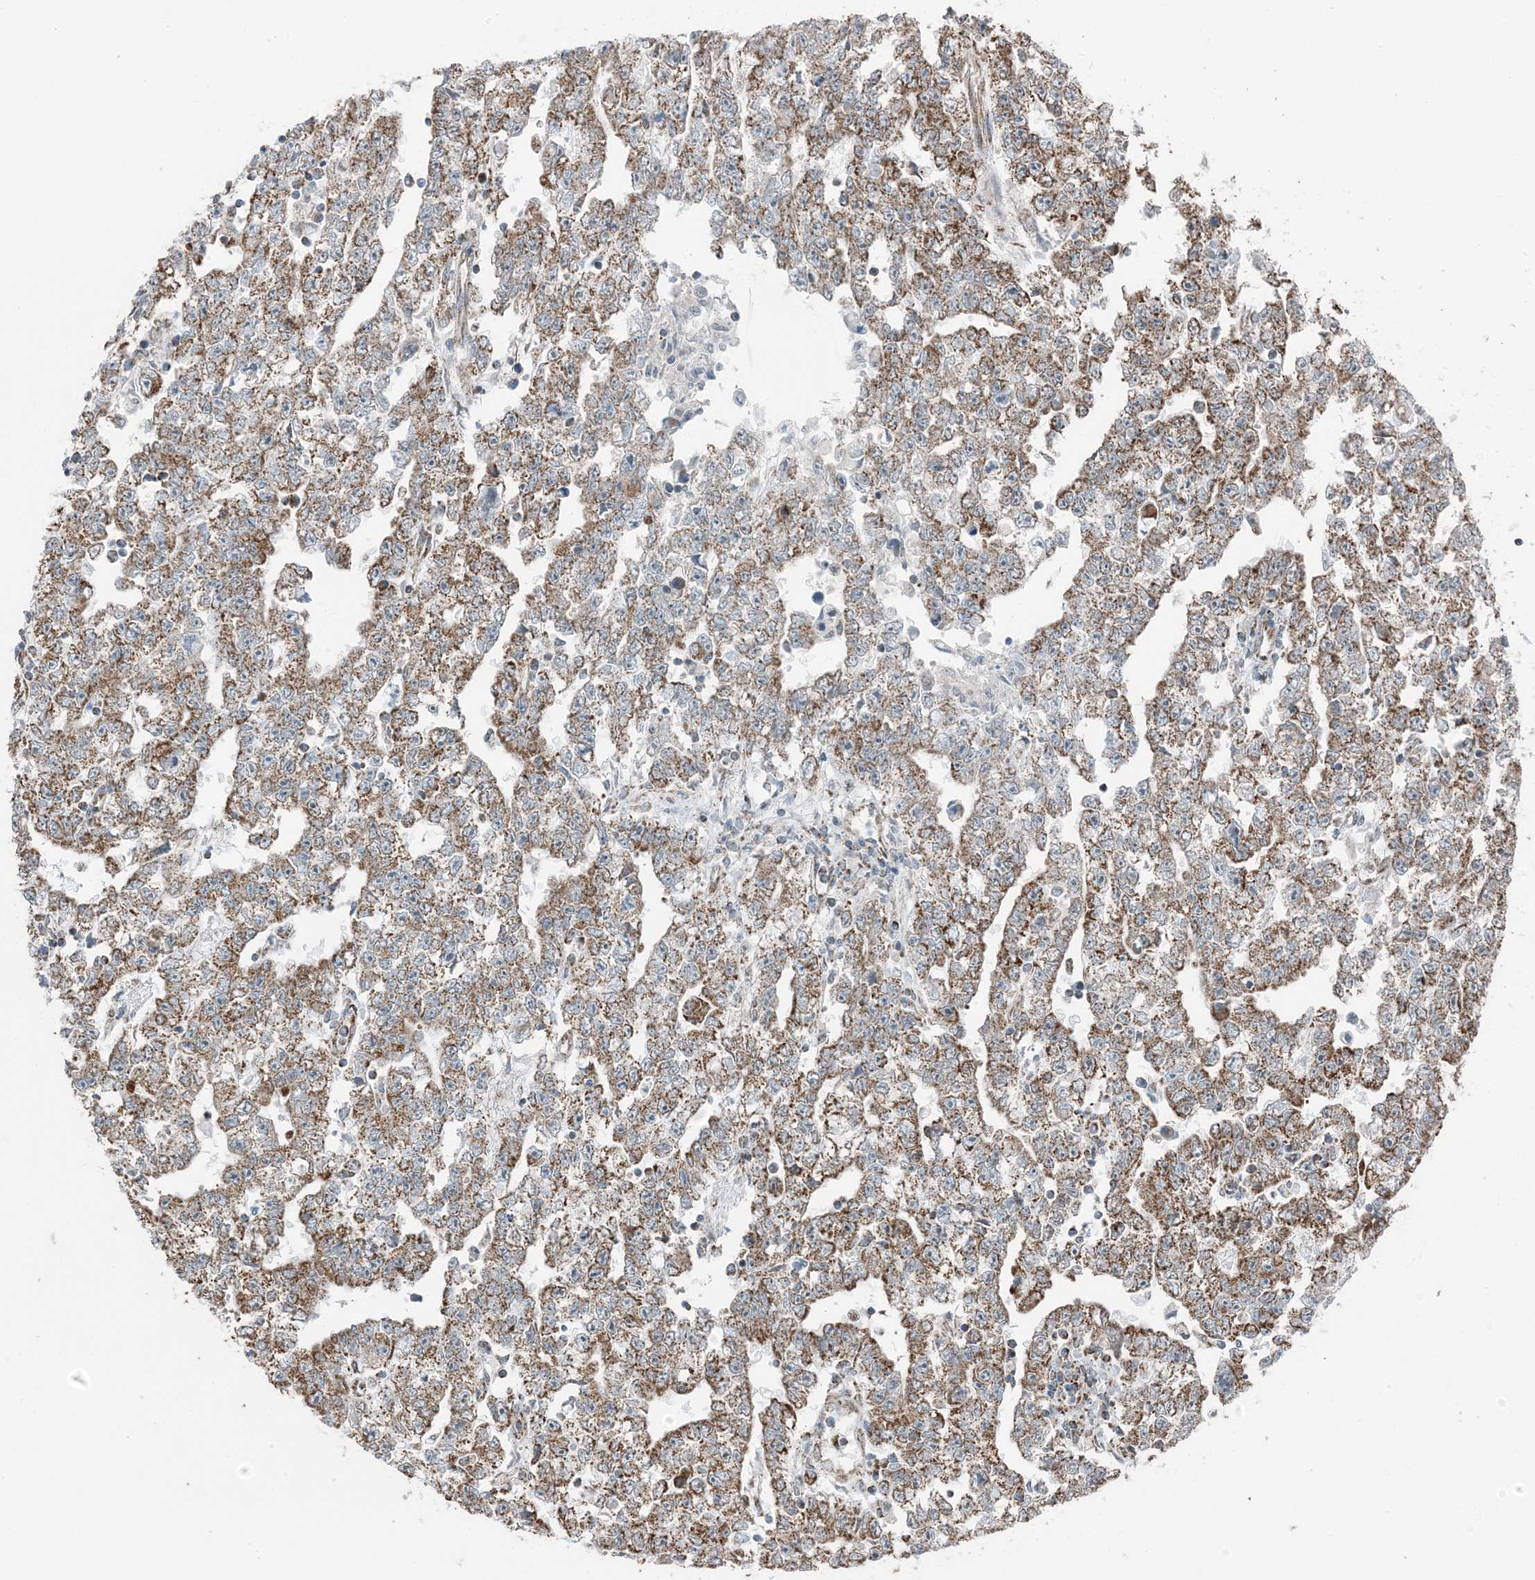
{"staining": {"intensity": "moderate", "quantity": ">75%", "location": "cytoplasmic/membranous"}, "tissue": "testis cancer", "cell_type": "Tumor cells", "image_type": "cancer", "snomed": [{"axis": "morphology", "description": "Carcinoma, Embryonal, NOS"}, {"axis": "topography", "description": "Testis"}], "caption": "DAB immunohistochemical staining of testis cancer demonstrates moderate cytoplasmic/membranous protein positivity in about >75% of tumor cells.", "gene": "PILRB", "patient": {"sex": "male", "age": 25}}